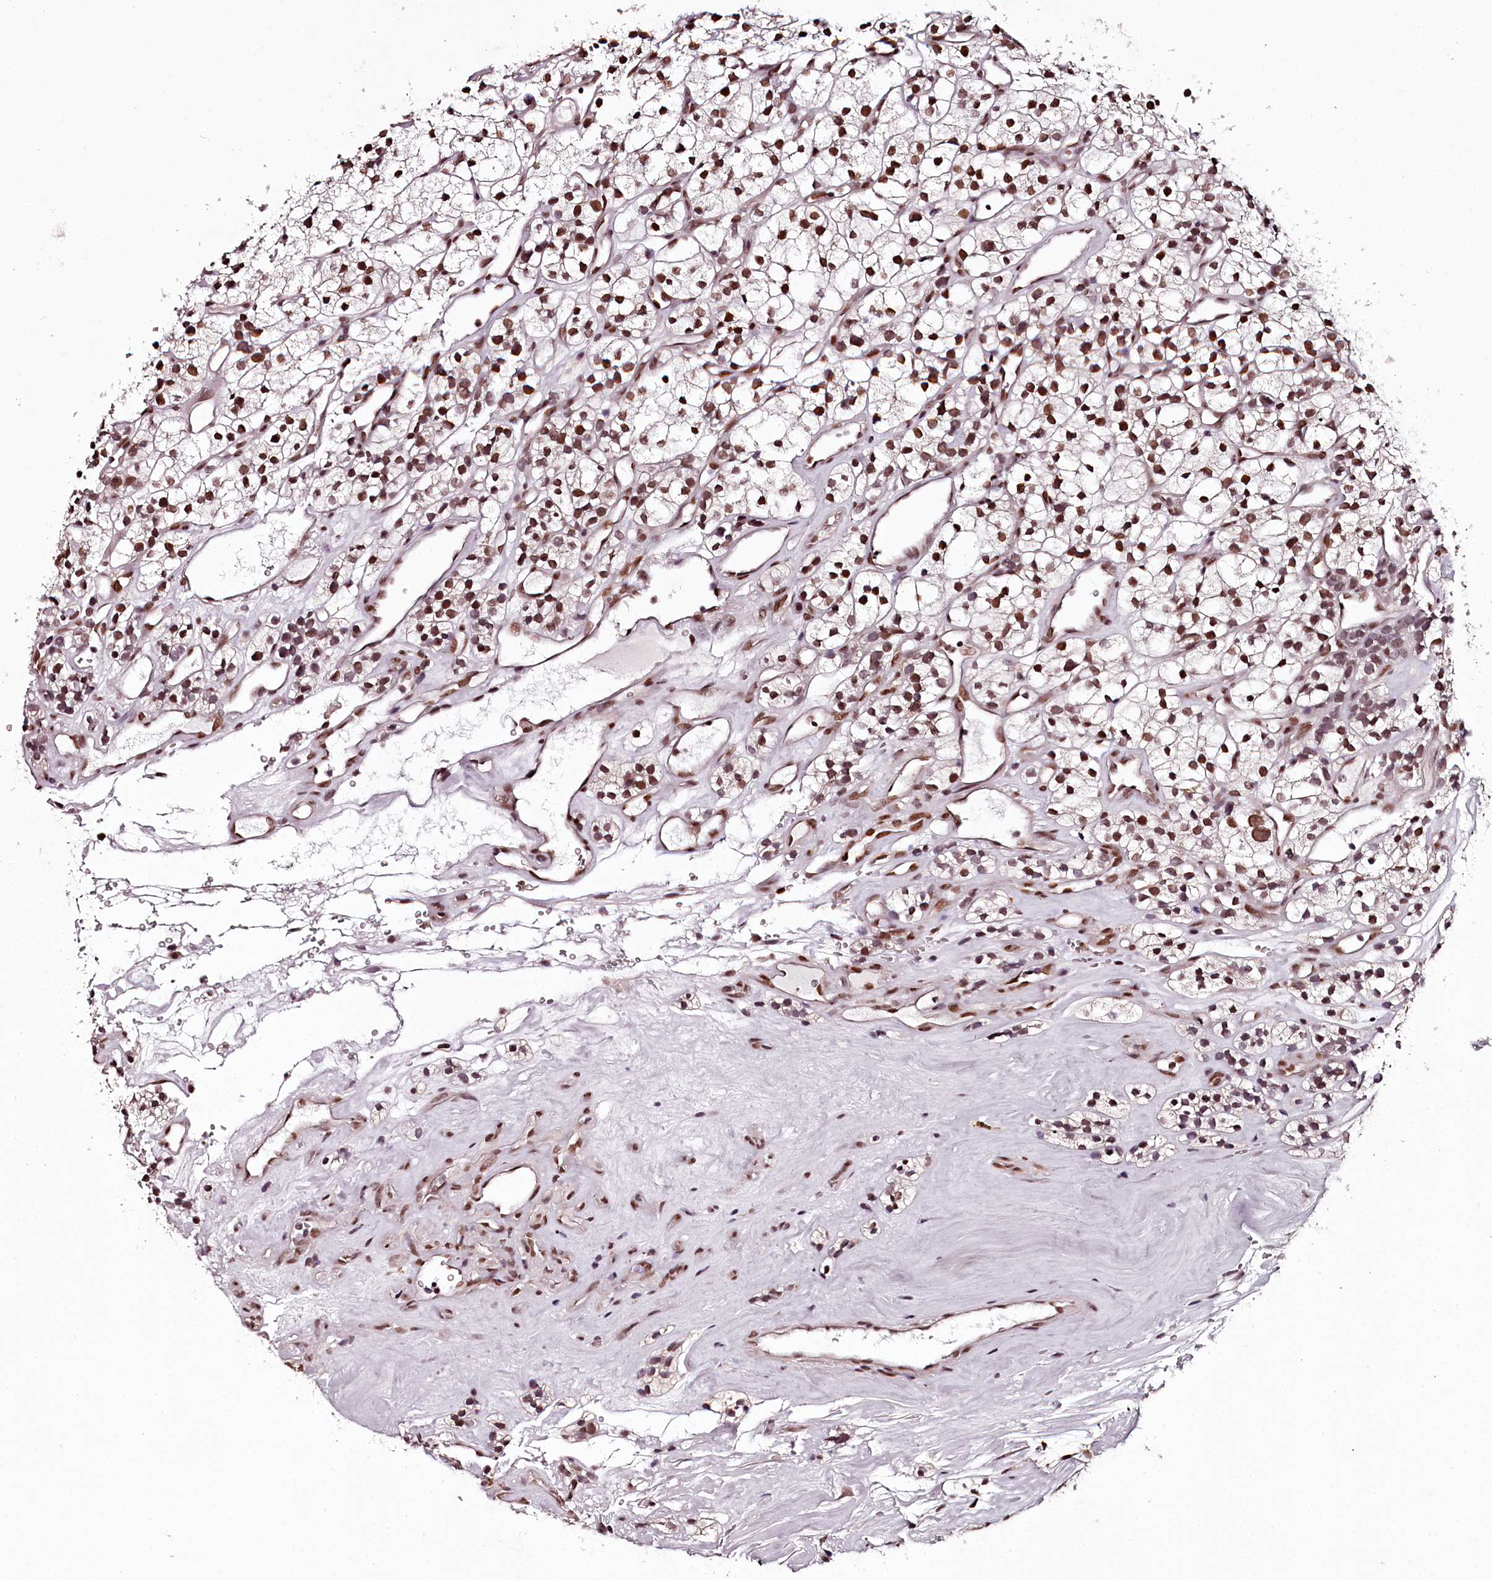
{"staining": {"intensity": "strong", "quantity": ">75%", "location": "nuclear"}, "tissue": "renal cancer", "cell_type": "Tumor cells", "image_type": "cancer", "snomed": [{"axis": "morphology", "description": "Adenocarcinoma, NOS"}, {"axis": "topography", "description": "Kidney"}], "caption": "An IHC image of tumor tissue is shown. Protein staining in brown highlights strong nuclear positivity in renal cancer (adenocarcinoma) within tumor cells.", "gene": "PSPC1", "patient": {"sex": "female", "age": 57}}